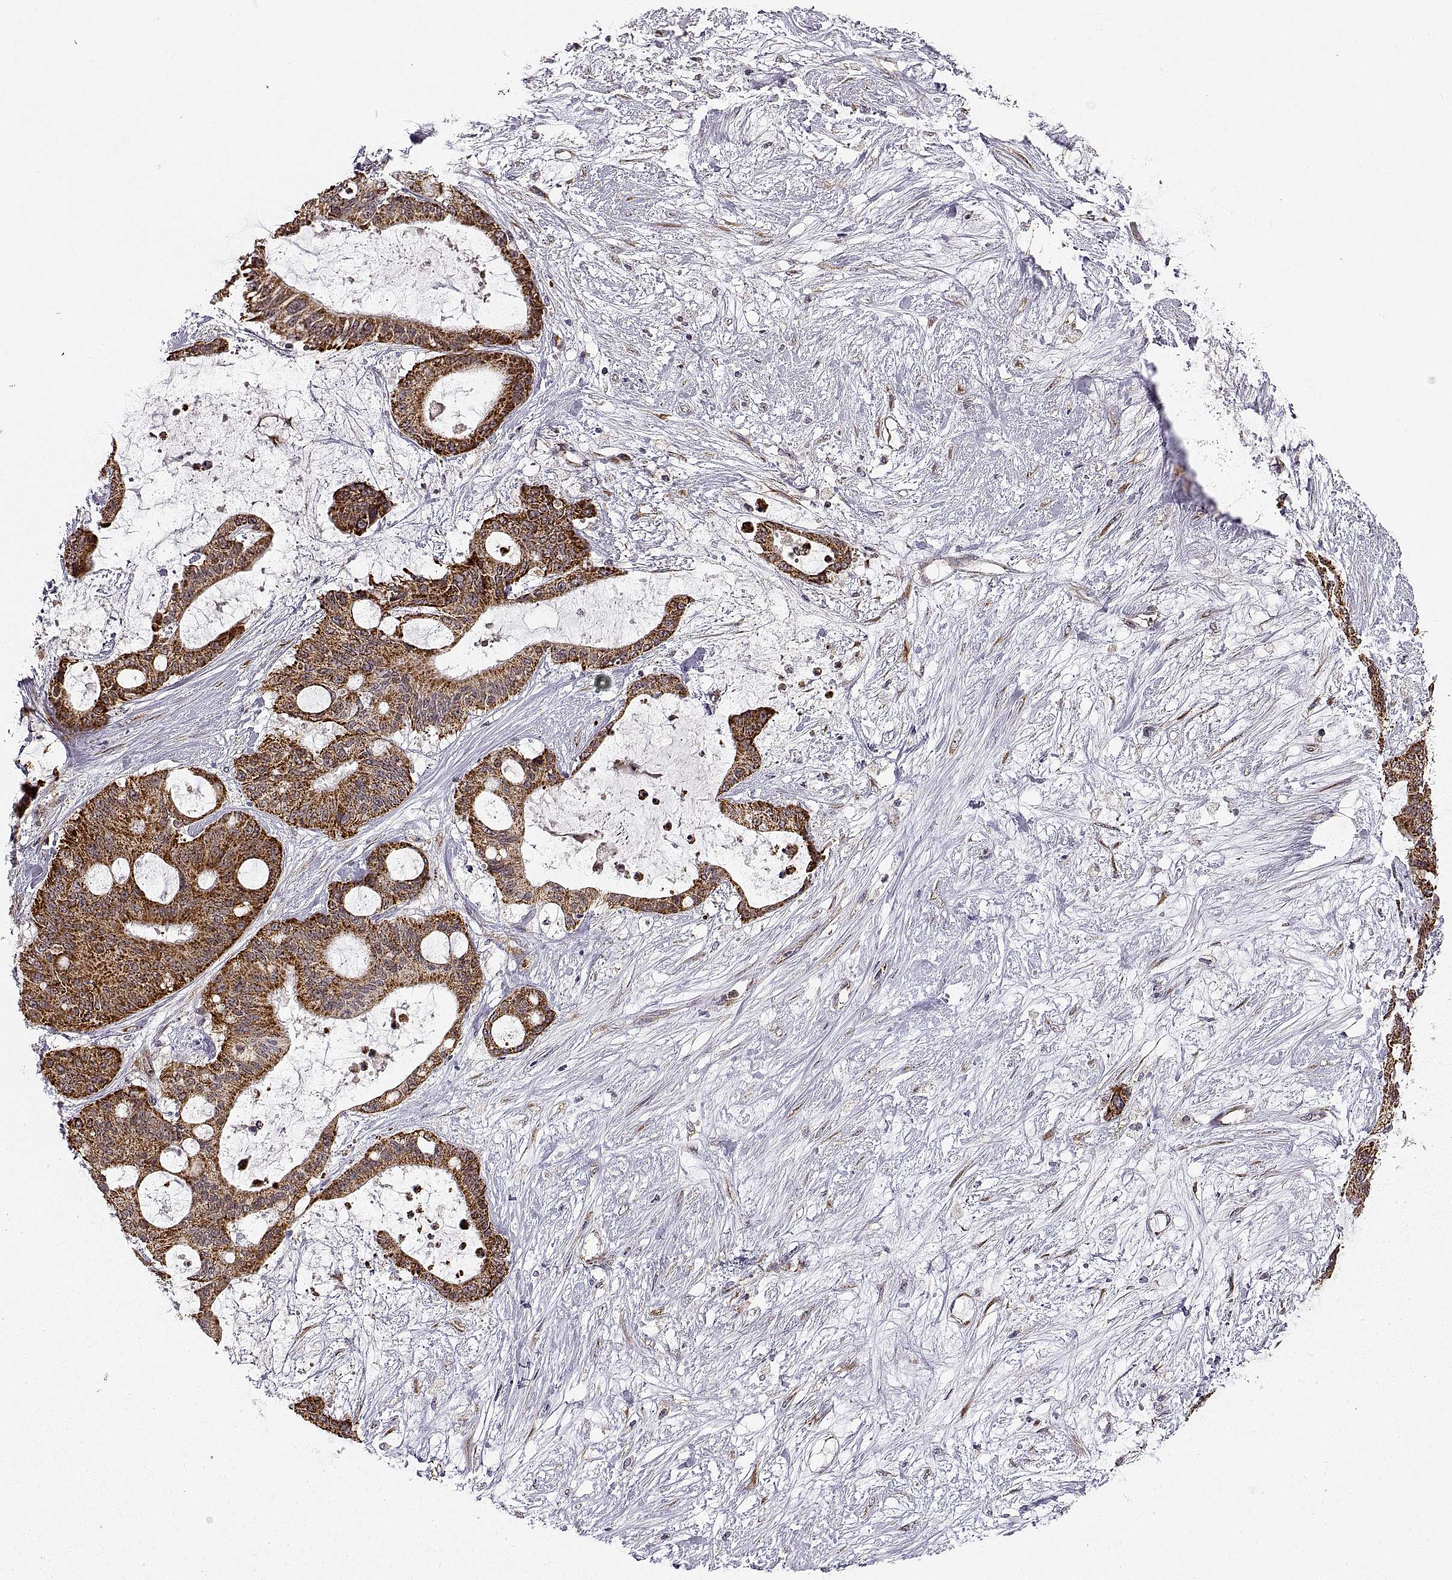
{"staining": {"intensity": "strong", "quantity": ">75%", "location": "cytoplasmic/membranous"}, "tissue": "liver cancer", "cell_type": "Tumor cells", "image_type": "cancer", "snomed": [{"axis": "morphology", "description": "Normal tissue, NOS"}, {"axis": "morphology", "description": "Cholangiocarcinoma"}, {"axis": "topography", "description": "Liver"}, {"axis": "topography", "description": "Peripheral nerve tissue"}], "caption": "Immunohistochemical staining of human liver cancer reveals high levels of strong cytoplasmic/membranous protein expression in about >75% of tumor cells.", "gene": "MANBAL", "patient": {"sex": "female", "age": 73}}